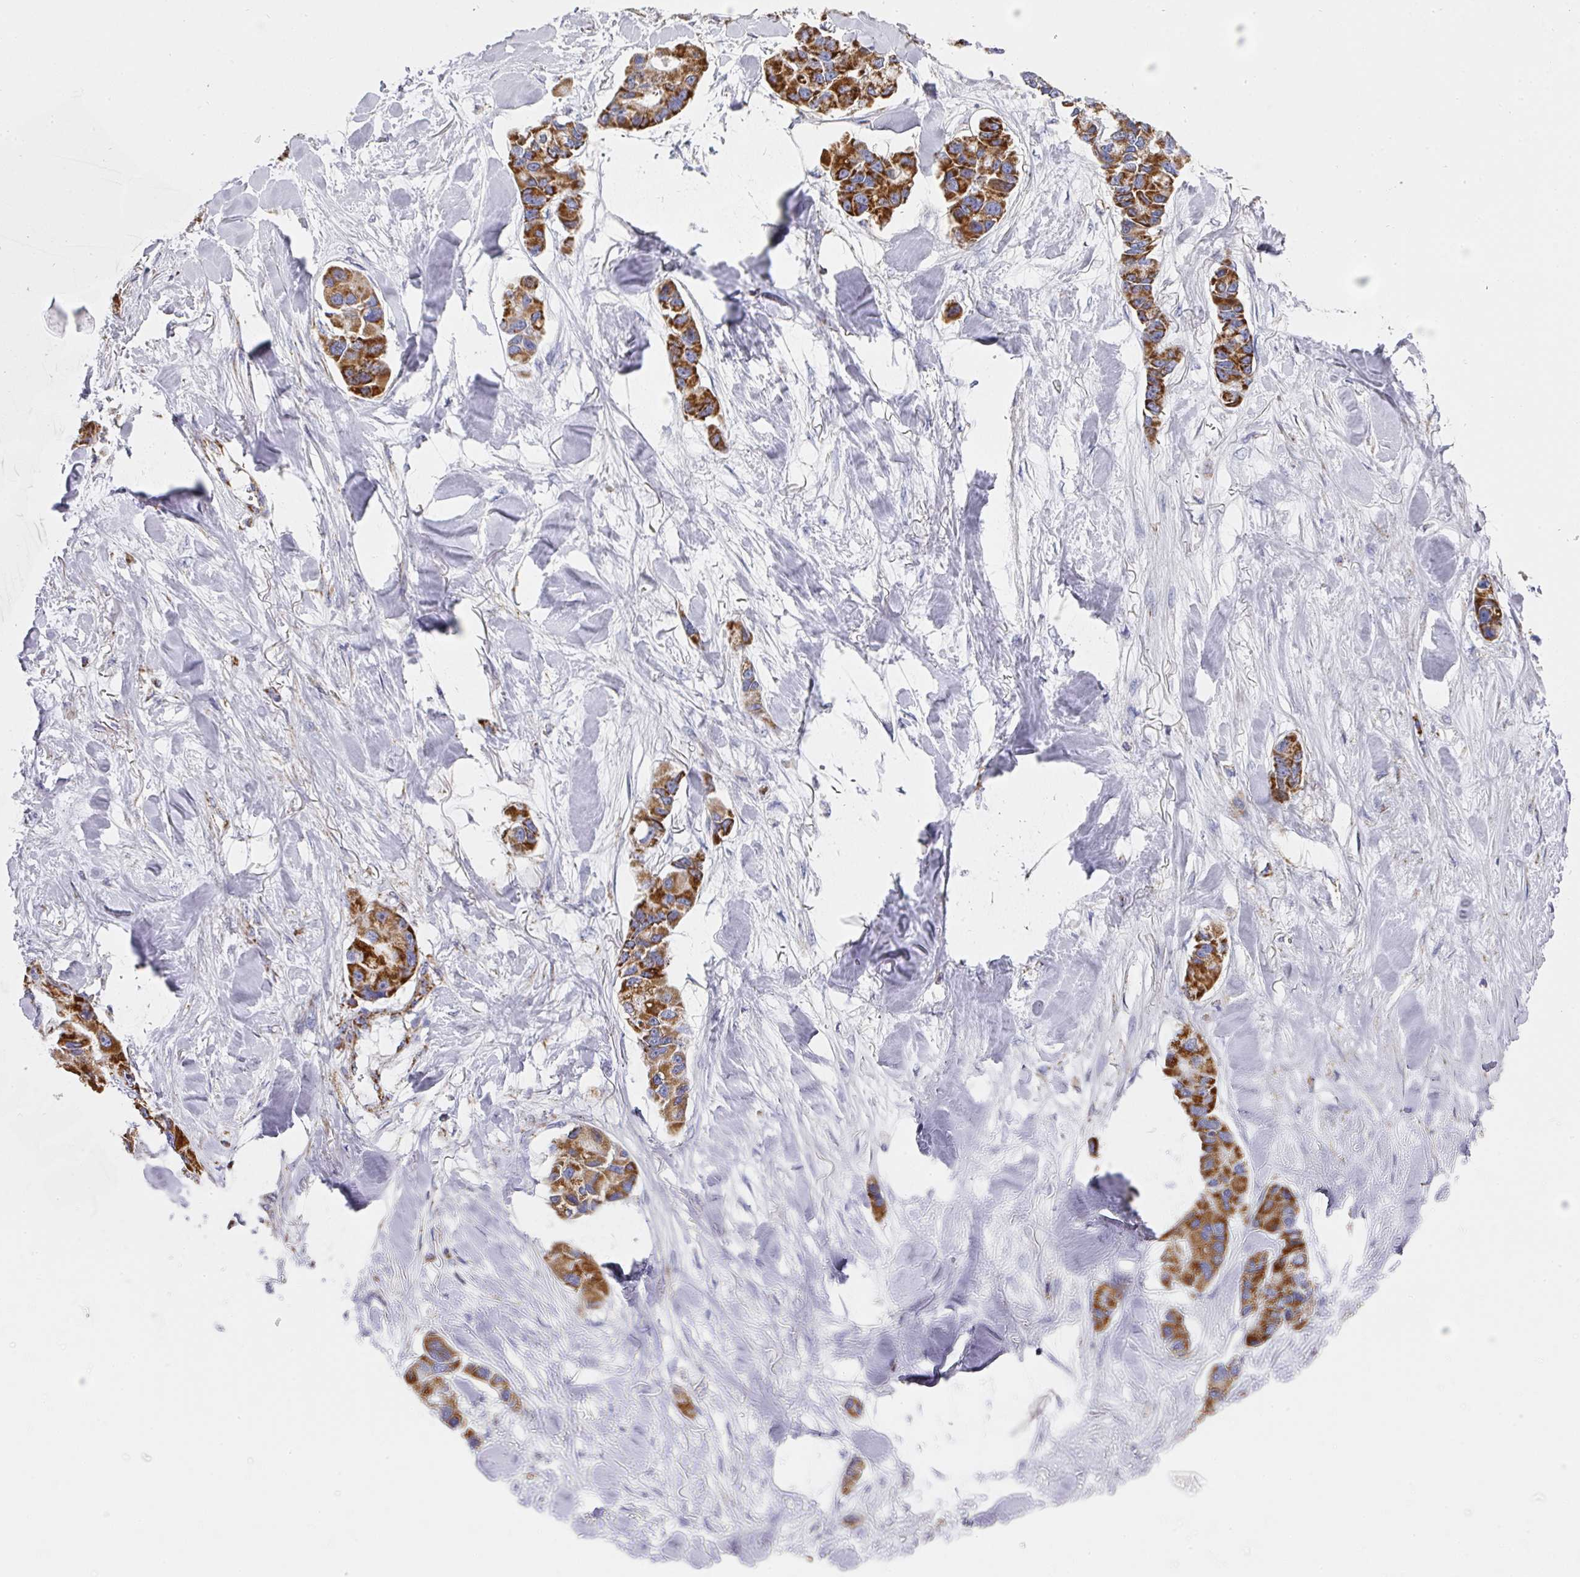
{"staining": {"intensity": "strong", "quantity": ">75%", "location": "cytoplasmic/membranous"}, "tissue": "lung cancer", "cell_type": "Tumor cells", "image_type": "cancer", "snomed": [{"axis": "morphology", "description": "Adenocarcinoma, NOS"}, {"axis": "topography", "description": "Lung"}], "caption": "Strong cytoplasmic/membranous expression is identified in about >75% of tumor cells in lung cancer (adenocarcinoma). Immunohistochemistry (ihc) stains the protein of interest in brown and the nuclei are stained blue.", "gene": "UQCRFS1", "patient": {"sex": "female", "age": 54}}